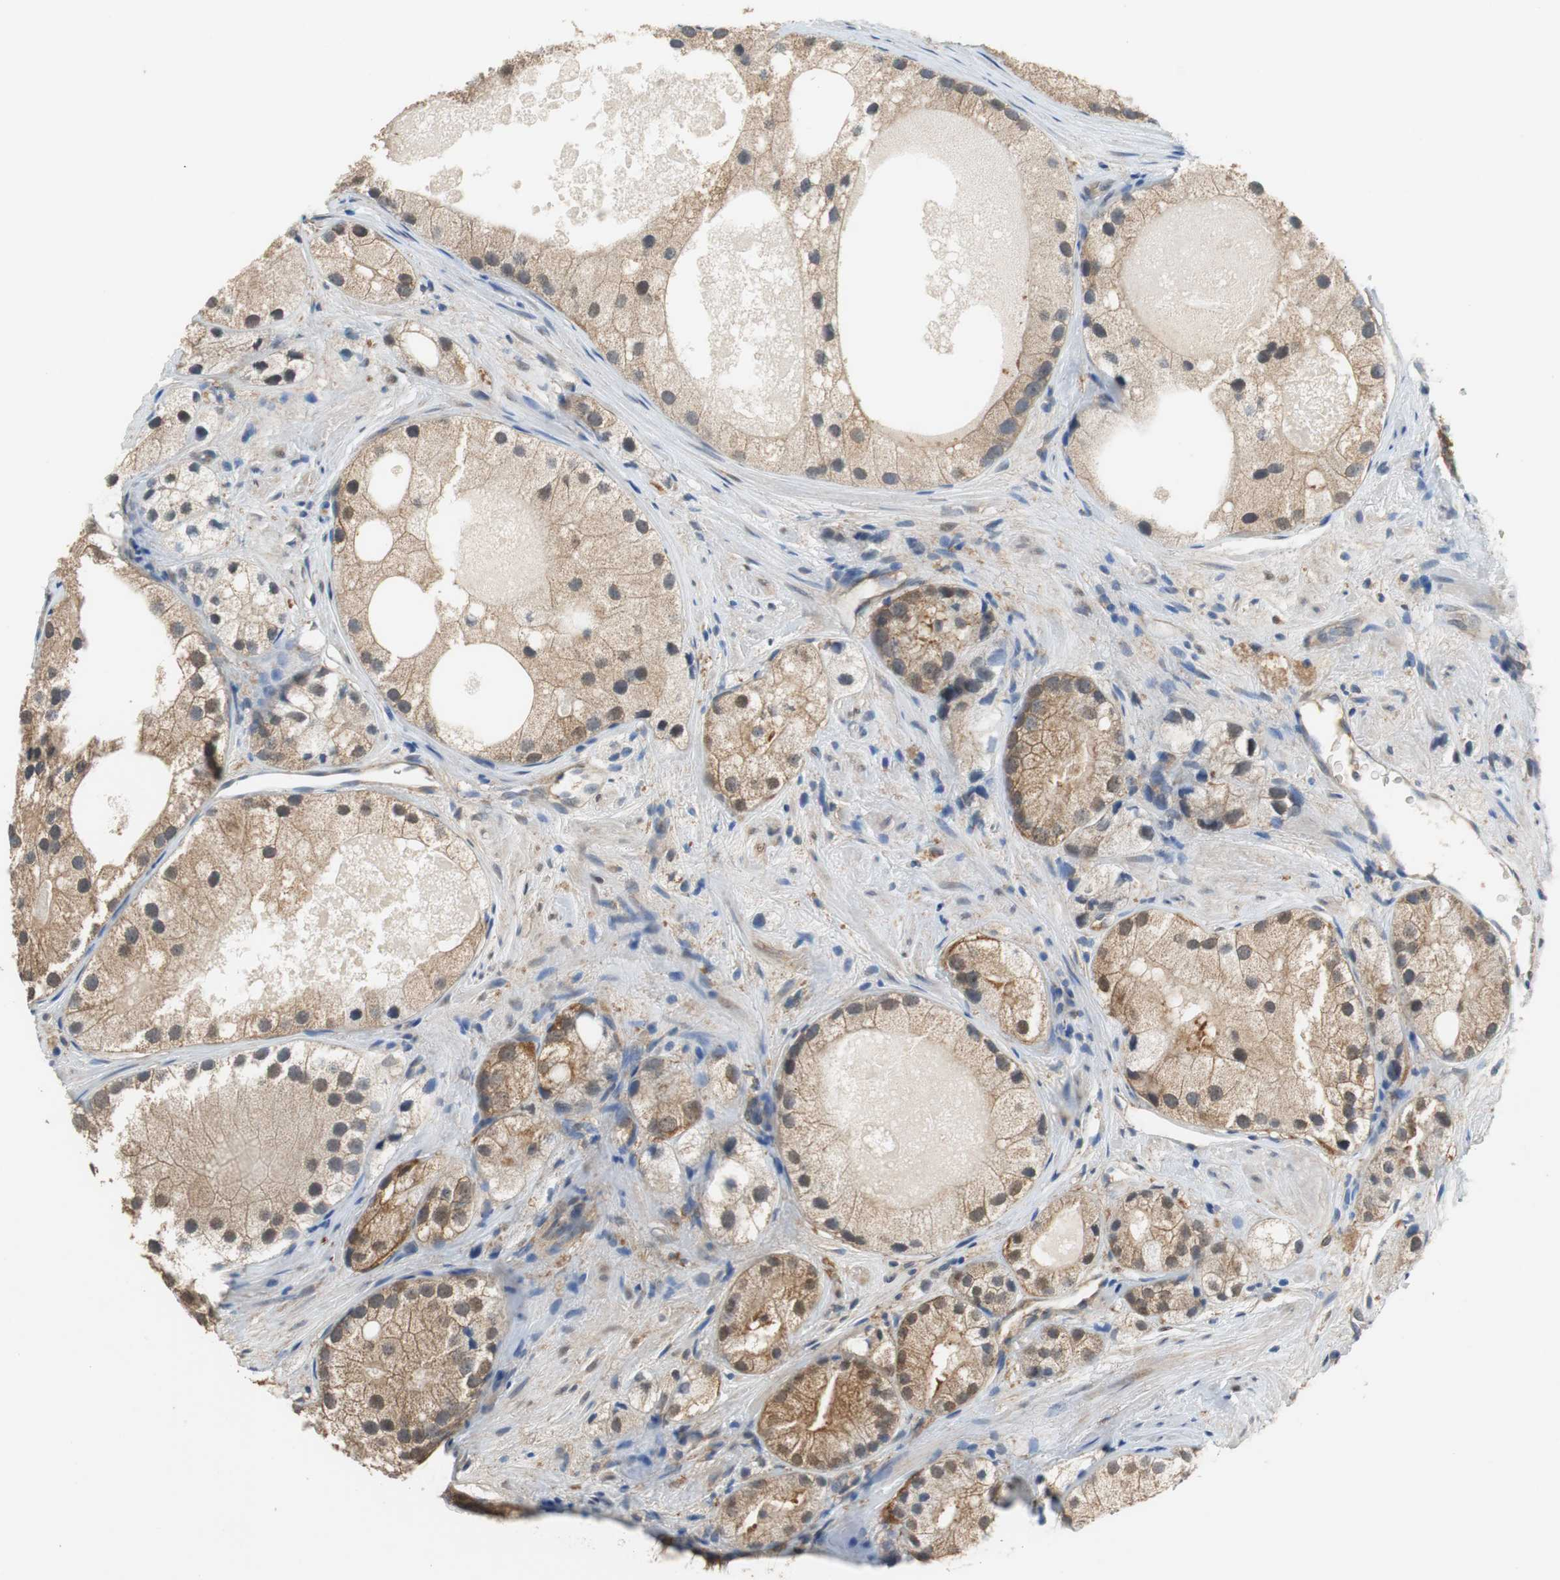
{"staining": {"intensity": "moderate", "quantity": ">75%", "location": "cytoplasmic/membranous,nuclear"}, "tissue": "prostate cancer", "cell_type": "Tumor cells", "image_type": "cancer", "snomed": [{"axis": "morphology", "description": "Adenocarcinoma, Low grade"}, {"axis": "topography", "description": "Prostate"}], "caption": "Brown immunohistochemical staining in human prostate cancer (low-grade adenocarcinoma) exhibits moderate cytoplasmic/membranous and nuclear expression in about >75% of tumor cells.", "gene": "UBQLN2", "patient": {"sex": "male", "age": 69}}